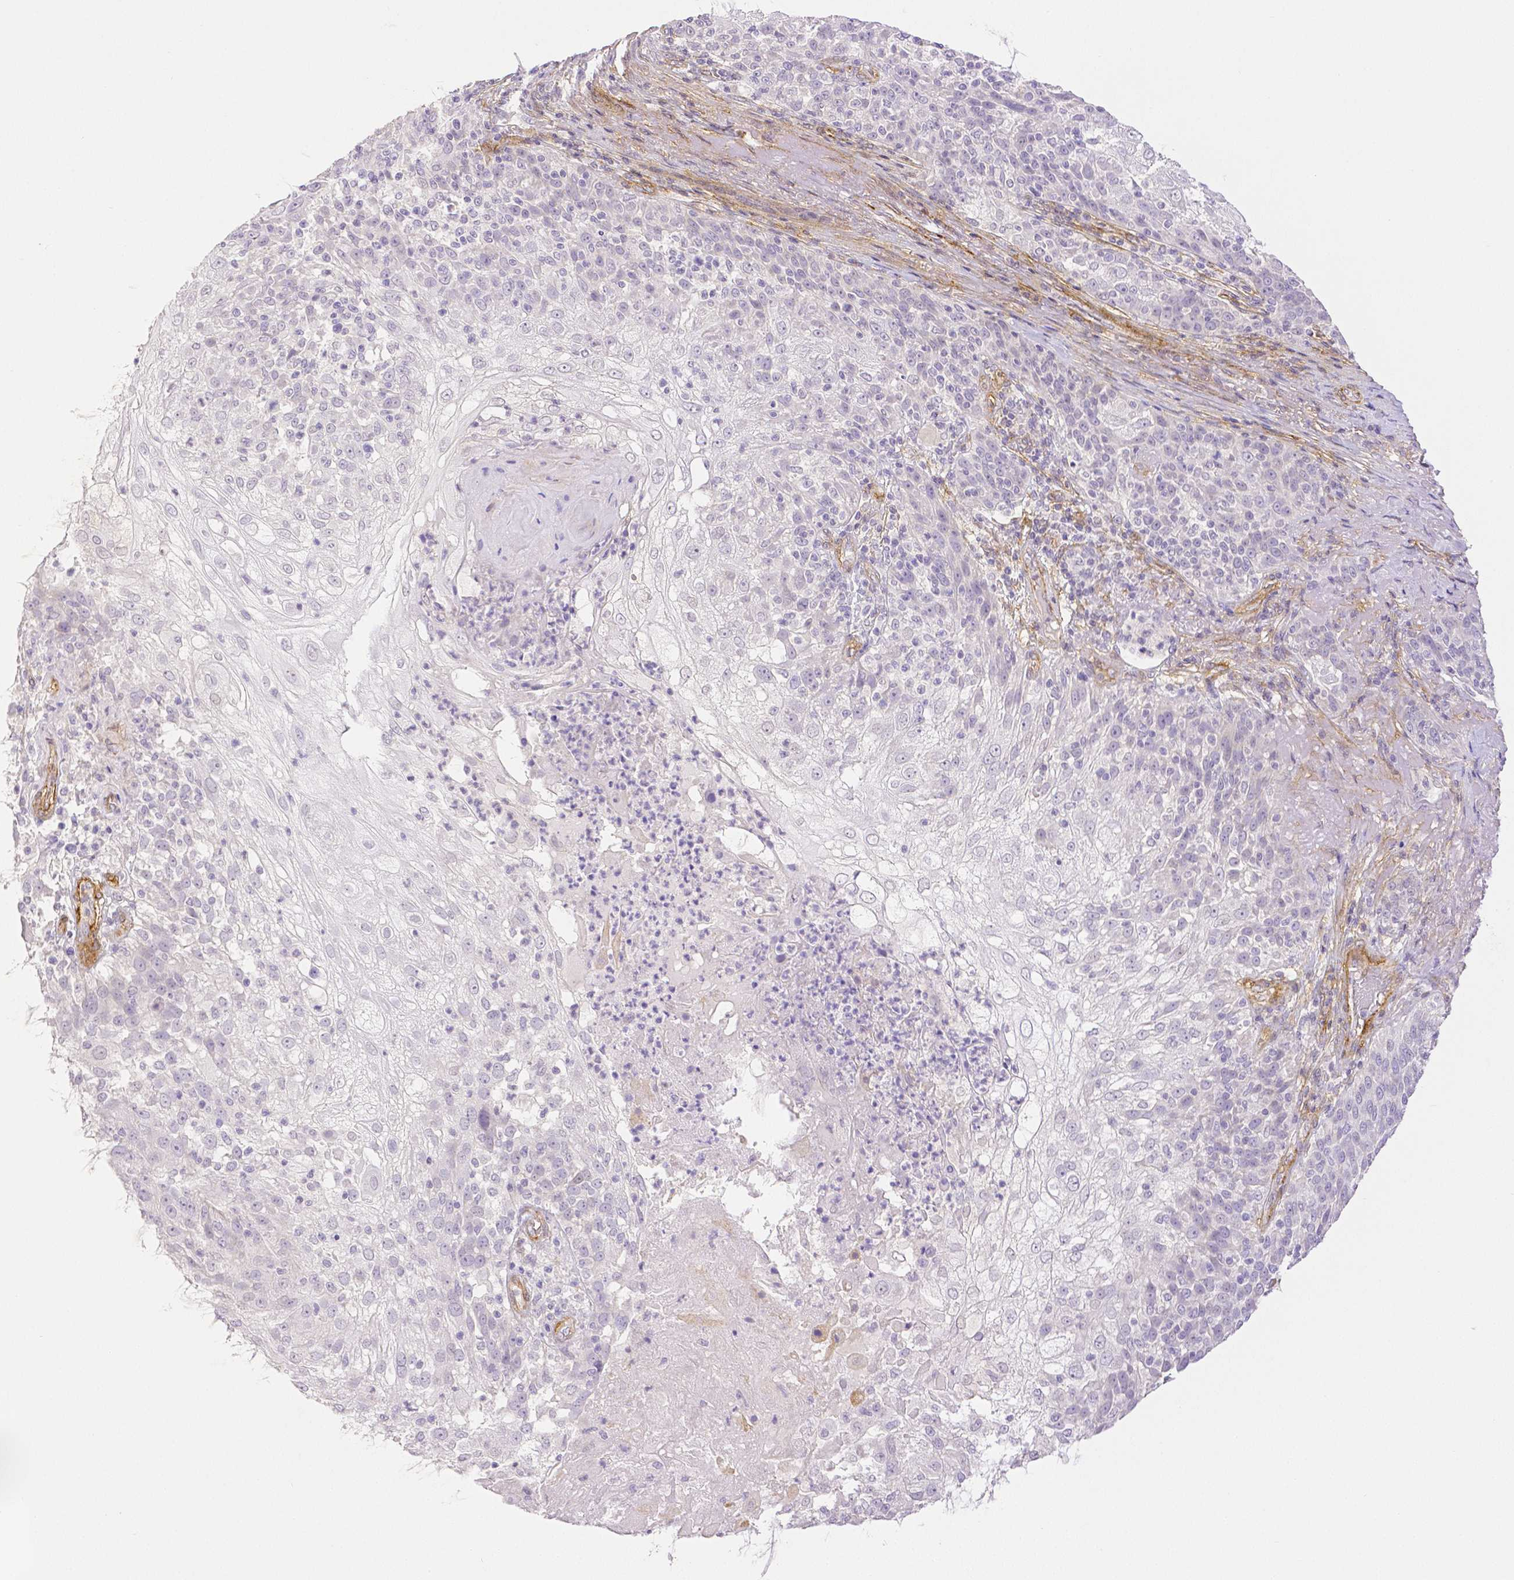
{"staining": {"intensity": "negative", "quantity": "none", "location": "none"}, "tissue": "skin cancer", "cell_type": "Tumor cells", "image_type": "cancer", "snomed": [{"axis": "morphology", "description": "Normal tissue, NOS"}, {"axis": "morphology", "description": "Squamous cell carcinoma, NOS"}, {"axis": "topography", "description": "Skin"}], "caption": "Skin cancer stained for a protein using immunohistochemistry (IHC) exhibits no positivity tumor cells.", "gene": "THY1", "patient": {"sex": "female", "age": 83}}